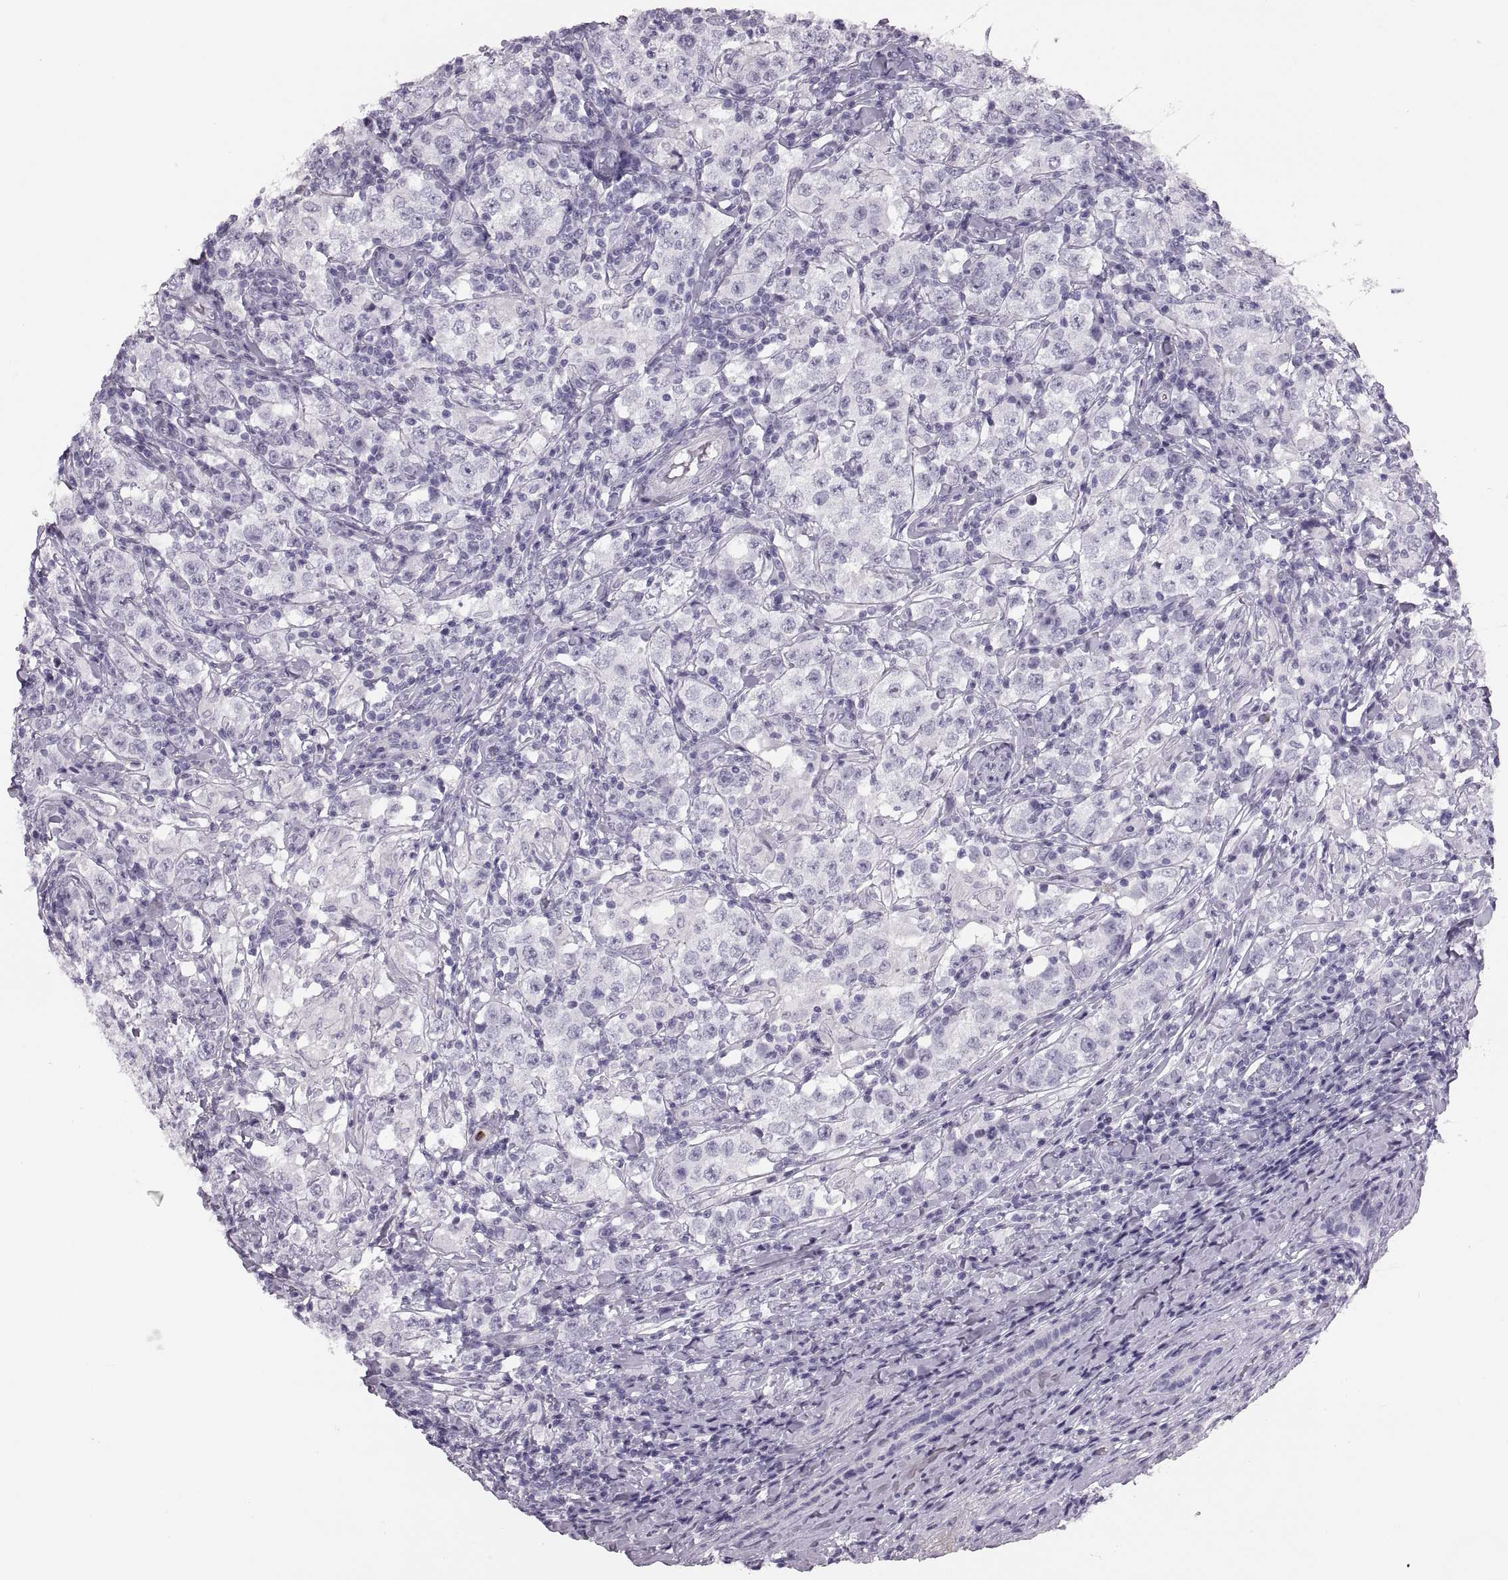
{"staining": {"intensity": "negative", "quantity": "none", "location": "none"}, "tissue": "testis cancer", "cell_type": "Tumor cells", "image_type": "cancer", "snomed": [{"axis": "morphology", "description": "Seminoma, NOS"}, {"axis": "morphology", "description": "Carcinoma, Embryonal, NOS"}, {"axis": "topography", "description": "Testis"}], "caption": "Tumor cells show no significant protein expression in seminoma (testis).", "gene": "MILR1", "patient": {"sex": "male", "age": 41}}